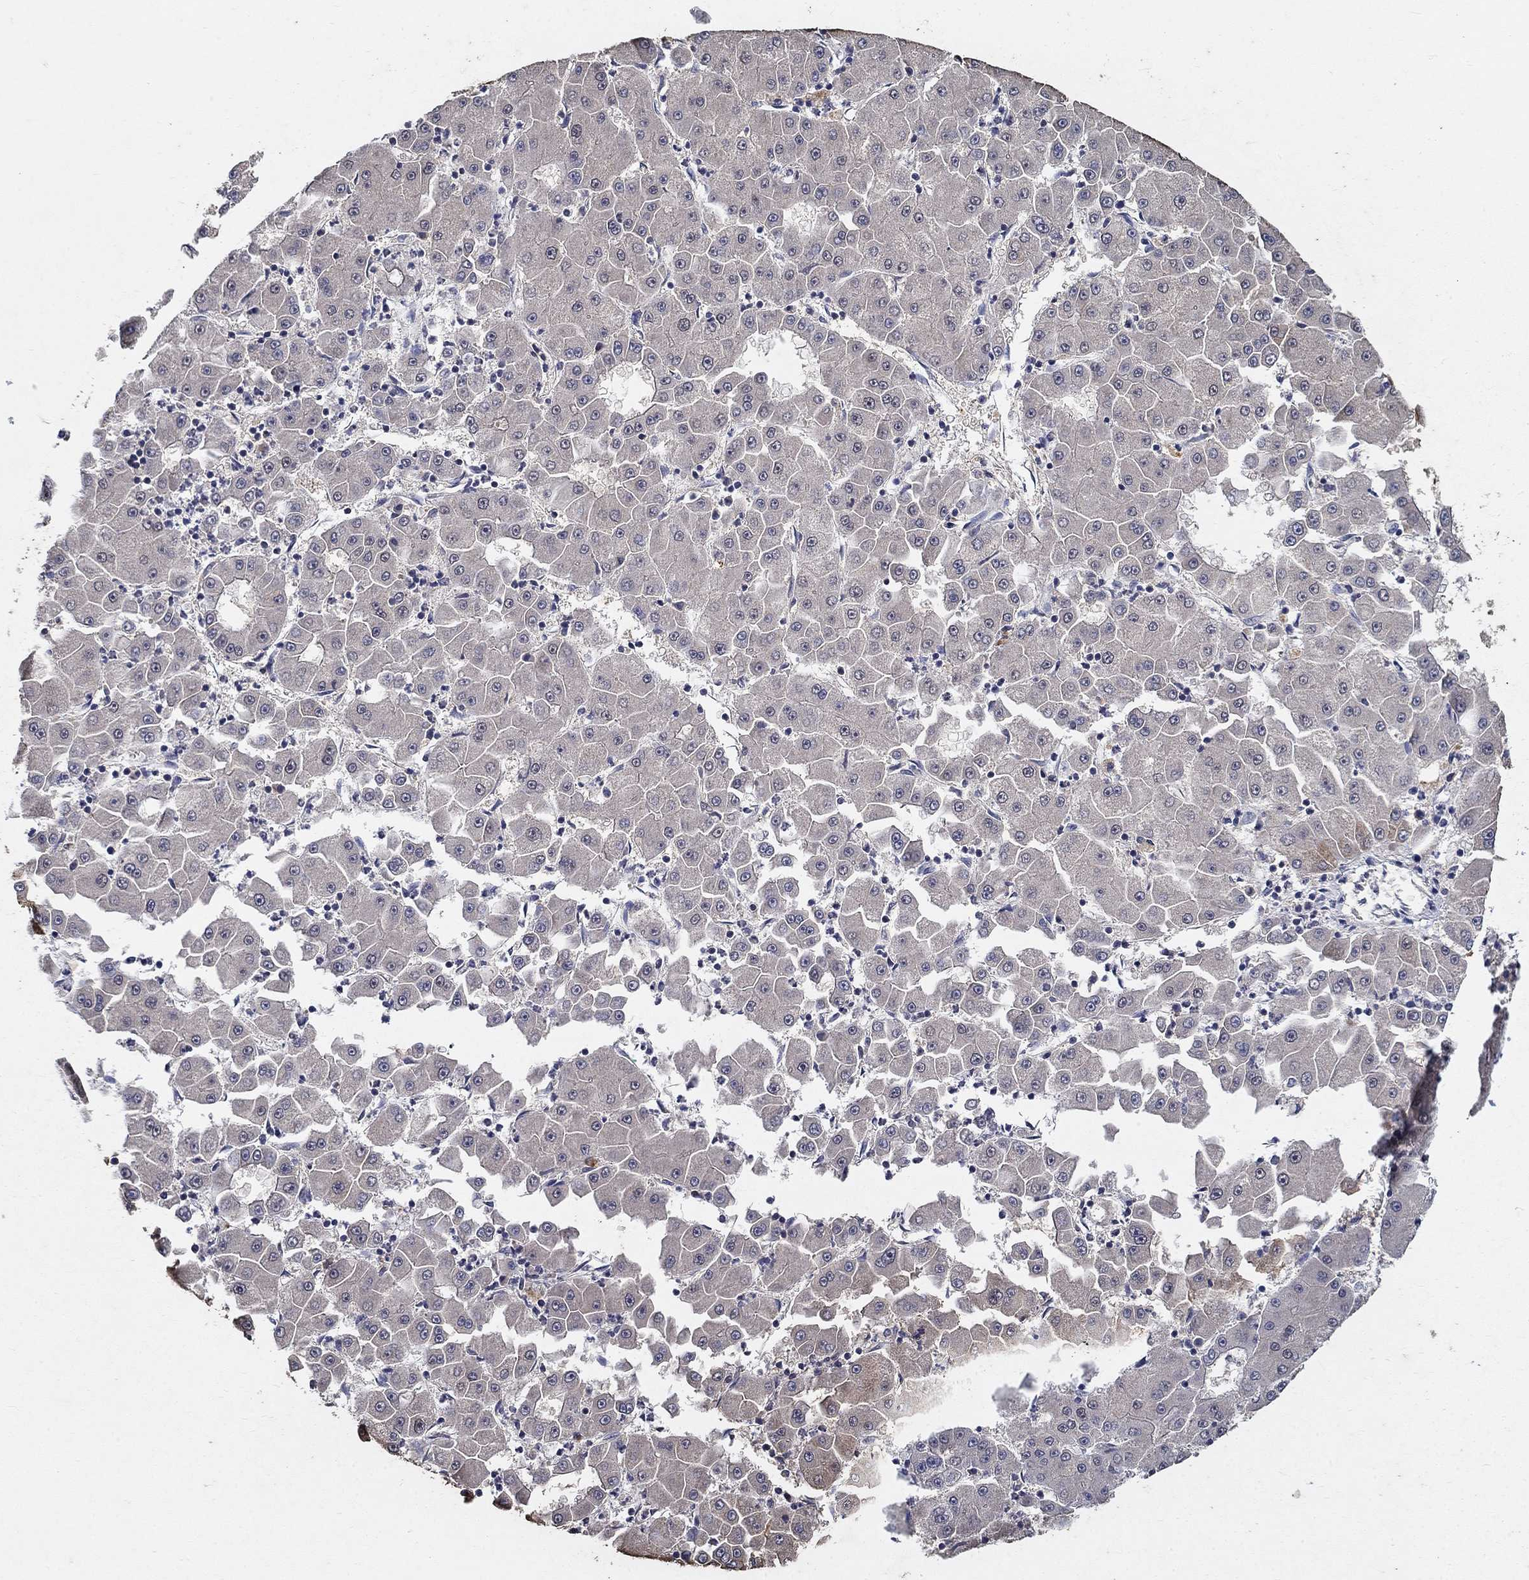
{"staining": {"intensity": "negative", "quantity": "none", "location": "none"}, "tissue": "liver cancer", "cell_type": "Tumor cells", "image_type": "cancer", "snomed": [{"axis": "morphology", "description": "Carcinoma, Hepatocellular, NOS"}, {"axis": "topography", "description": "Liver"}], "caption": "Human liver cancer stained for a protein using immunohistochemistry reveals no staining in tumor cells.", "gene": "PROZ", "patient": {"sex": "male", "age": 73}}